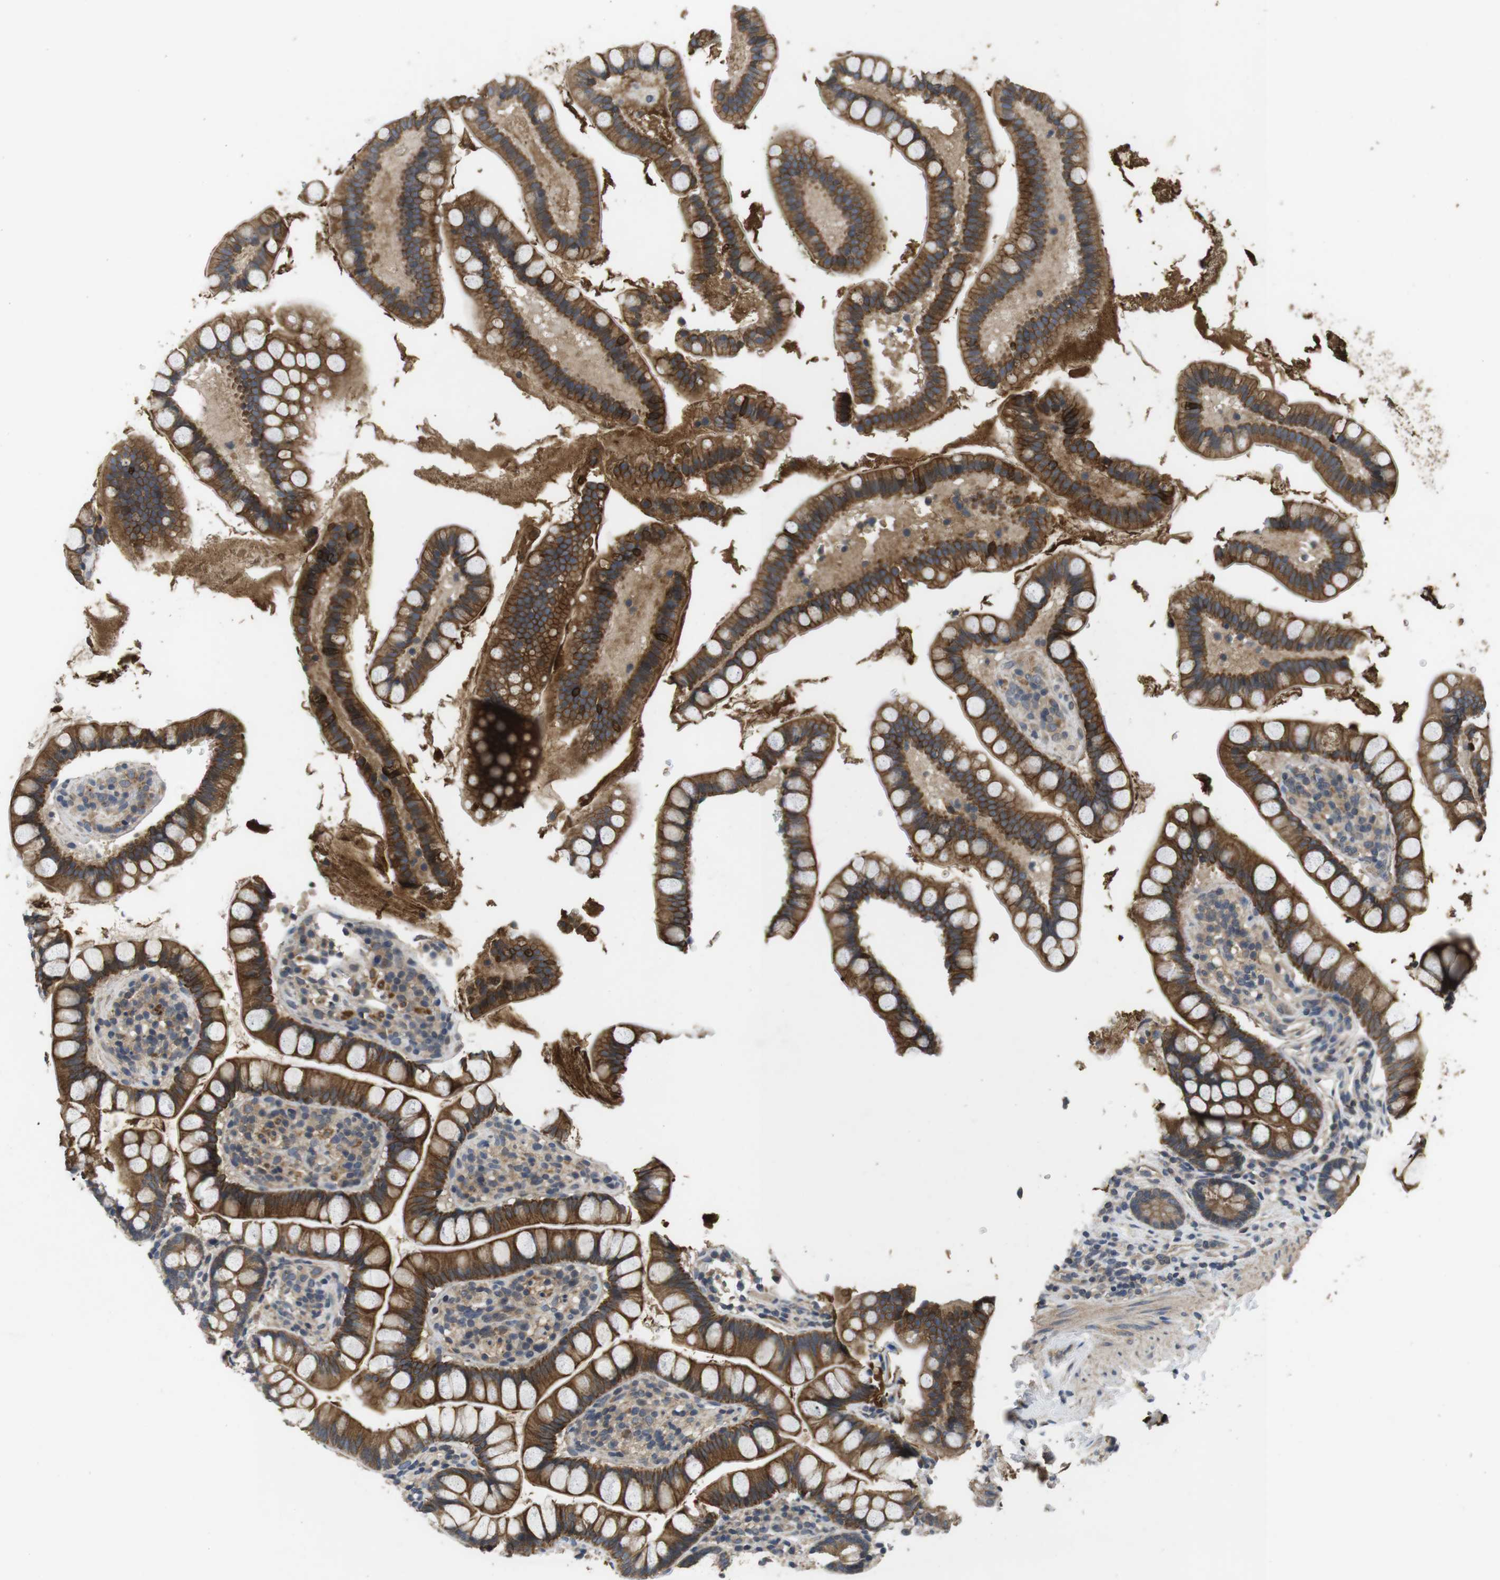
{"staining": {"intensity": "moderate", "quantity": ">75%", "location": "cytoplasmic/membranous"}, "tissue": "small intestine", "cell_type": "Glandular cells", "image_type": "normal", "snomed": [{"axis": "morphology", "description": "Normal tissue, NOS"}, {"axis": "topography", "description": "Small intestine"}], "caption": "Immunohistochemical staining of normal human small intestine exhibits moderate cytoplasmic/membranous protein expression in about >75% of glandular cells.", "gene": "ADGRL3", "patient": {"sex": "female", "age": 84}}